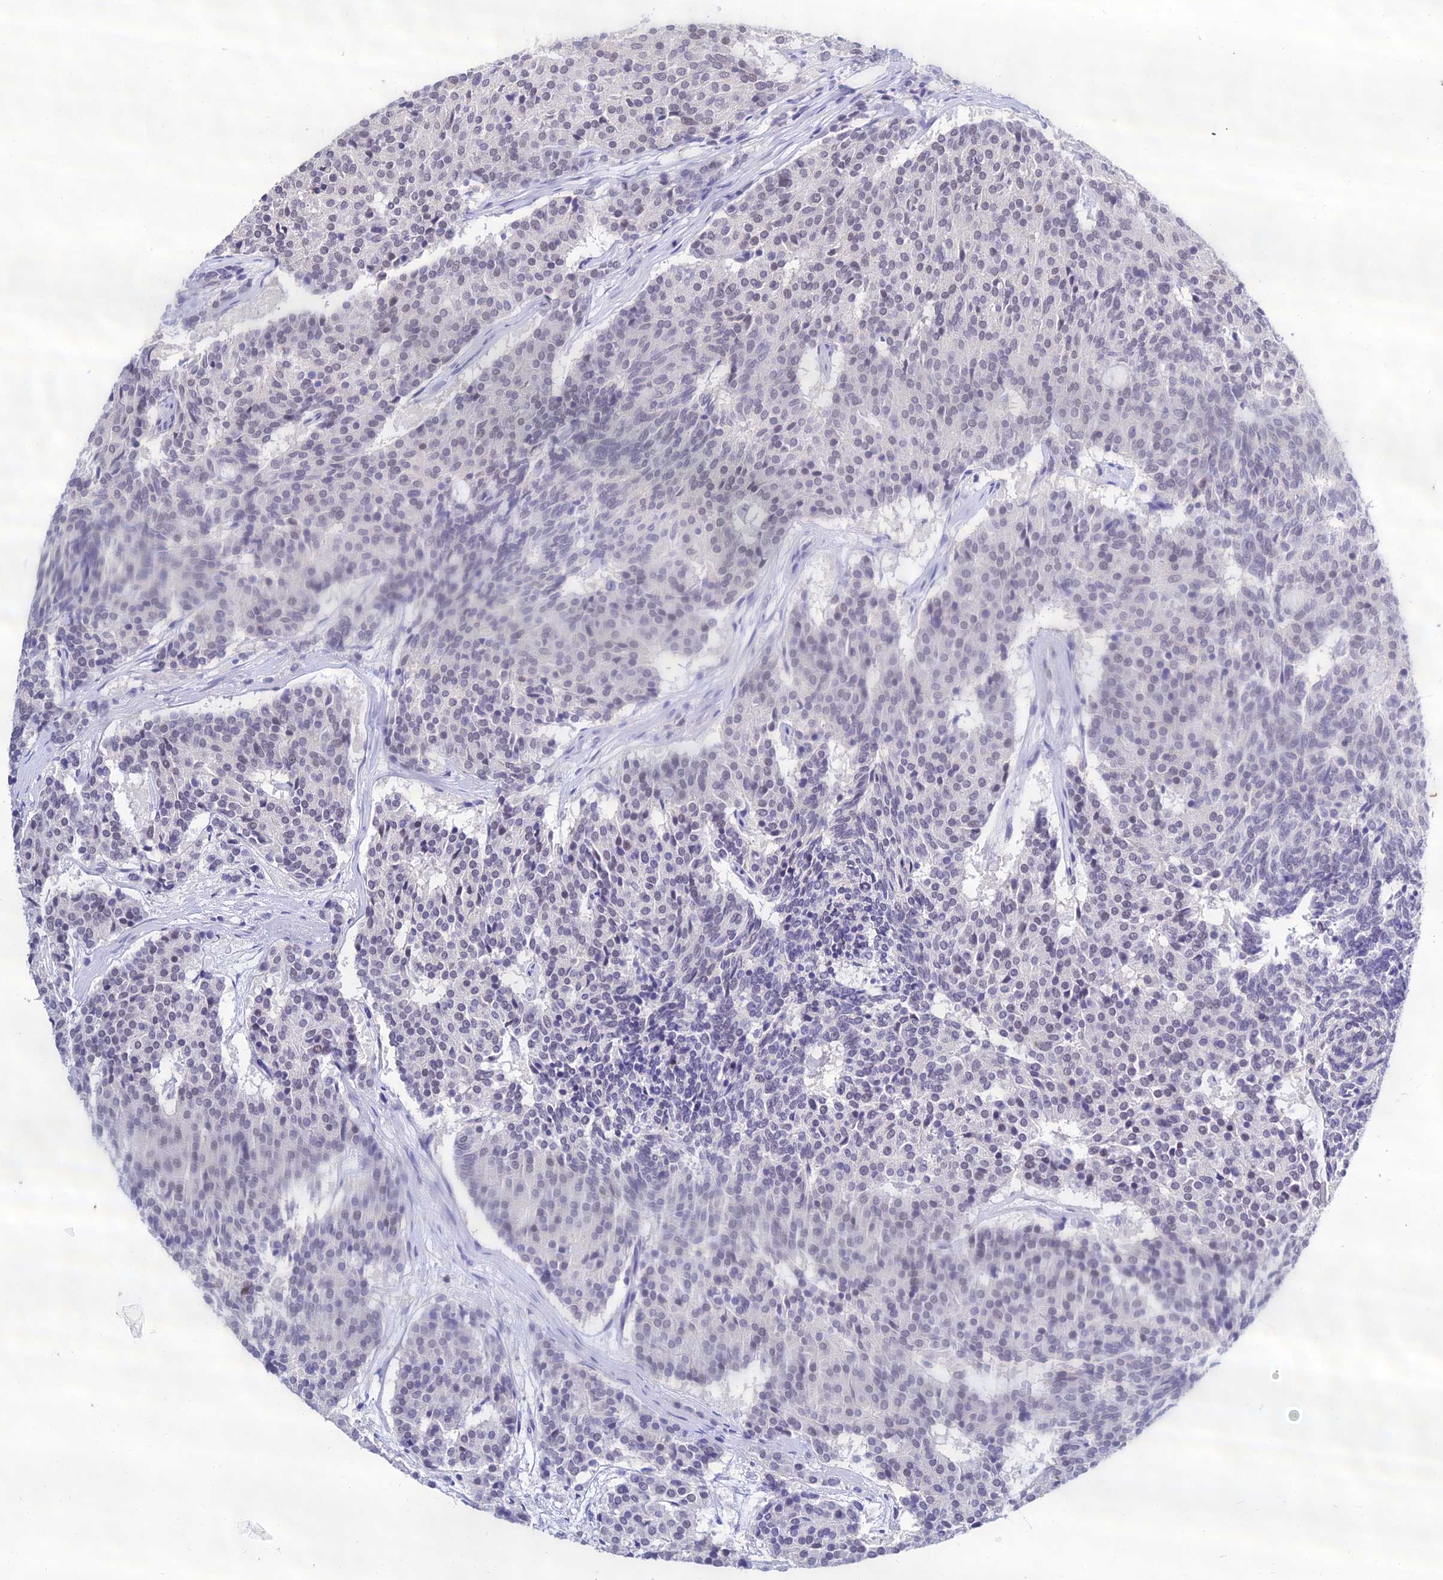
{"staining": {"intensity": "negative", "quantity": "none", "location": "none"}, "tissue": "carcinoid", "cell_type": "Tumor cells", "image_type": "cancer", "snomed": [{"axis": "morphology", "description": "Carcinoid, malignant, NOS"}, {"axis": "topography", "description": "Pancreas"}], "caption": "This is an immunohistochemistry (IHC) image of human malignant carcinoid. There is no expression in tumor cells.", "gene": "PPP4R2", "patient": {"sex": "female", "age": 54}}